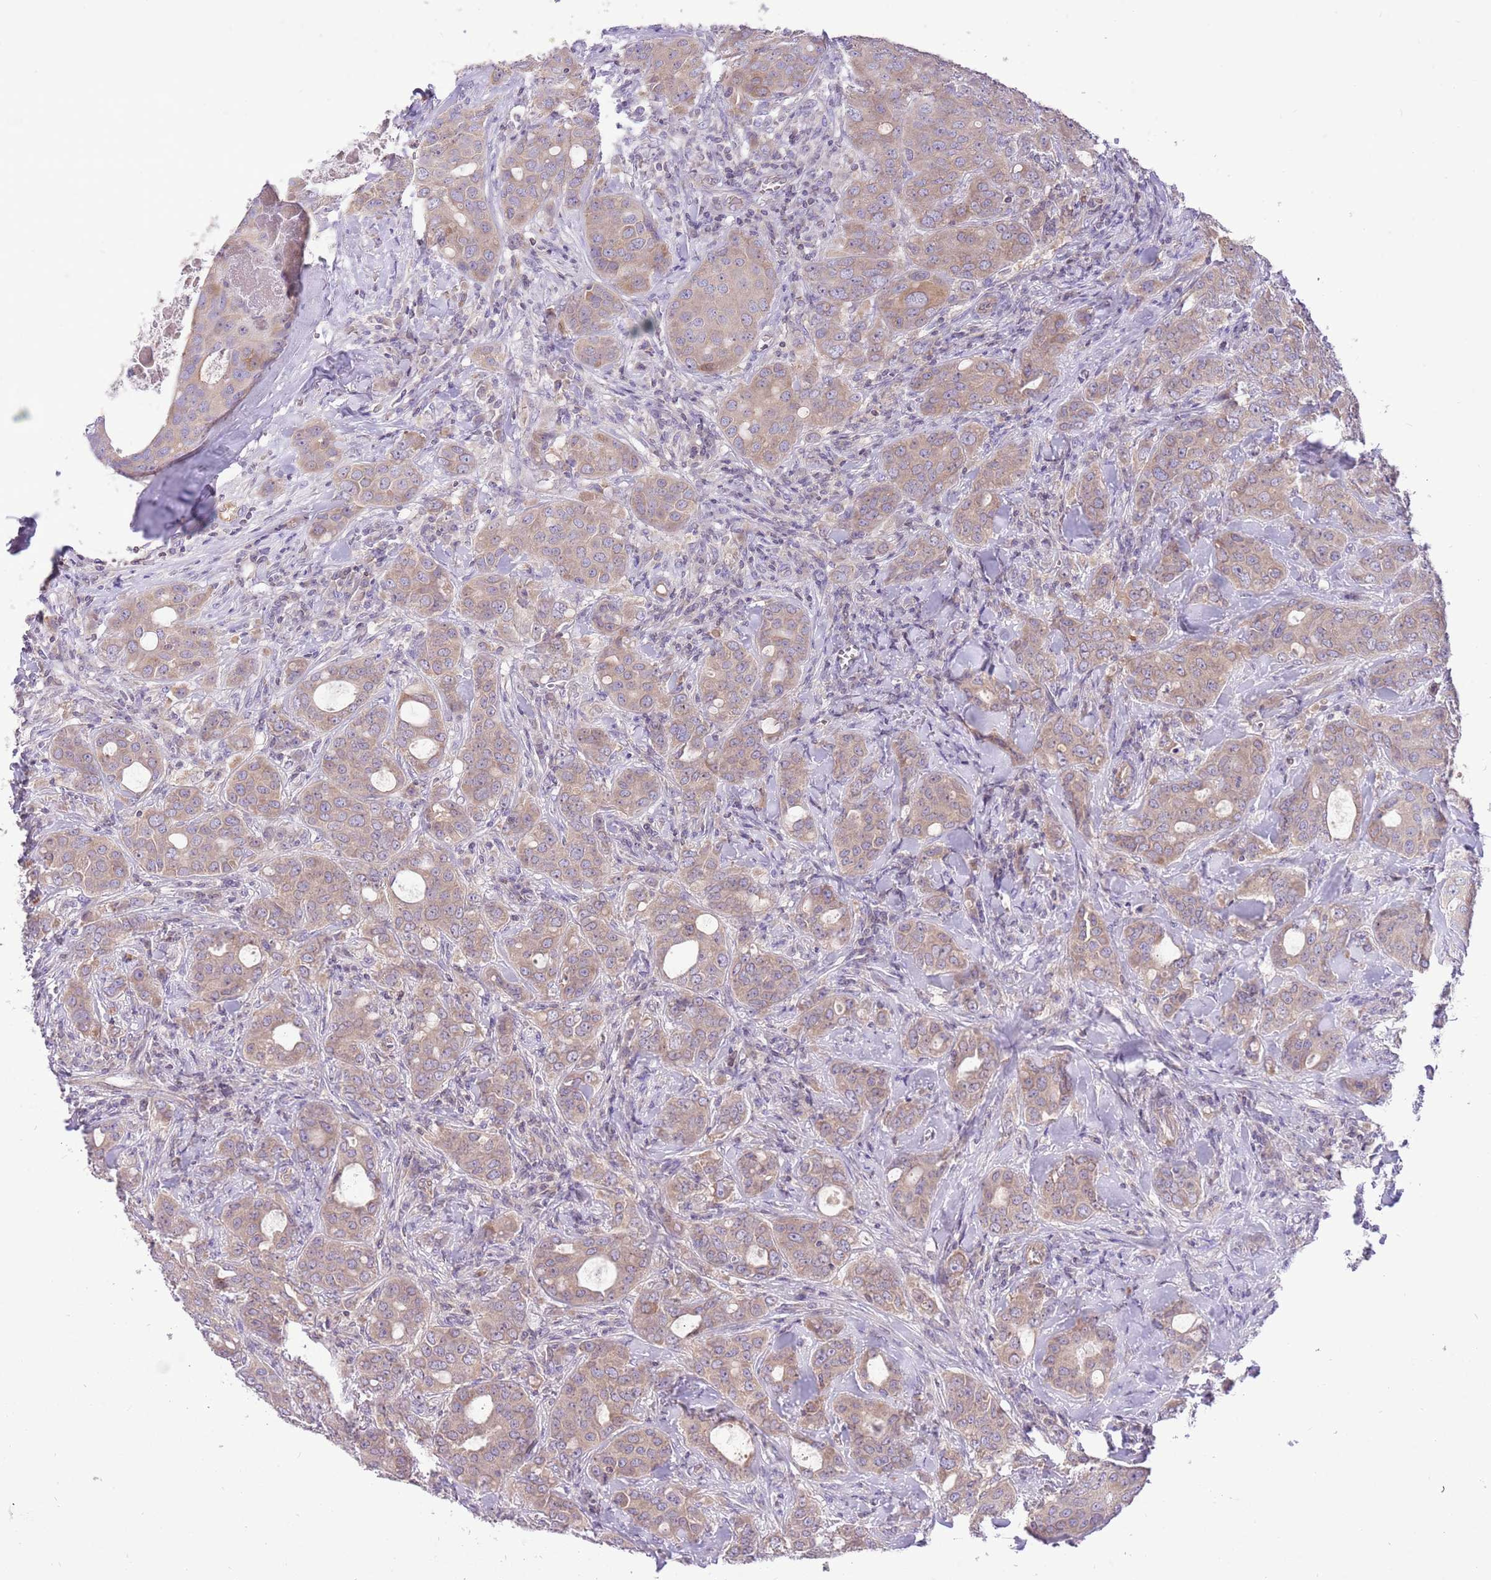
{"staining": {"intensity": "weak", "quantity": ">75%", "location": "cytoplasmic/membranous"}, "tissue": "breast cancer", "cell_type": "Tumor cells", "image_type": "cancer", "snomed": [{"axis": "morphology", "description": "Duct carcinoma"}, {"axis": "topography", "description": "Breast"}], "caption": "Protein expression analysis of human breast cancer (intraductal carcinoma) reveals weak cytoplasmic/membranous expression in approximately >75% of tumor cells.", "gene": "GLCE", "patient": {"sex": "female", "age": 43}}